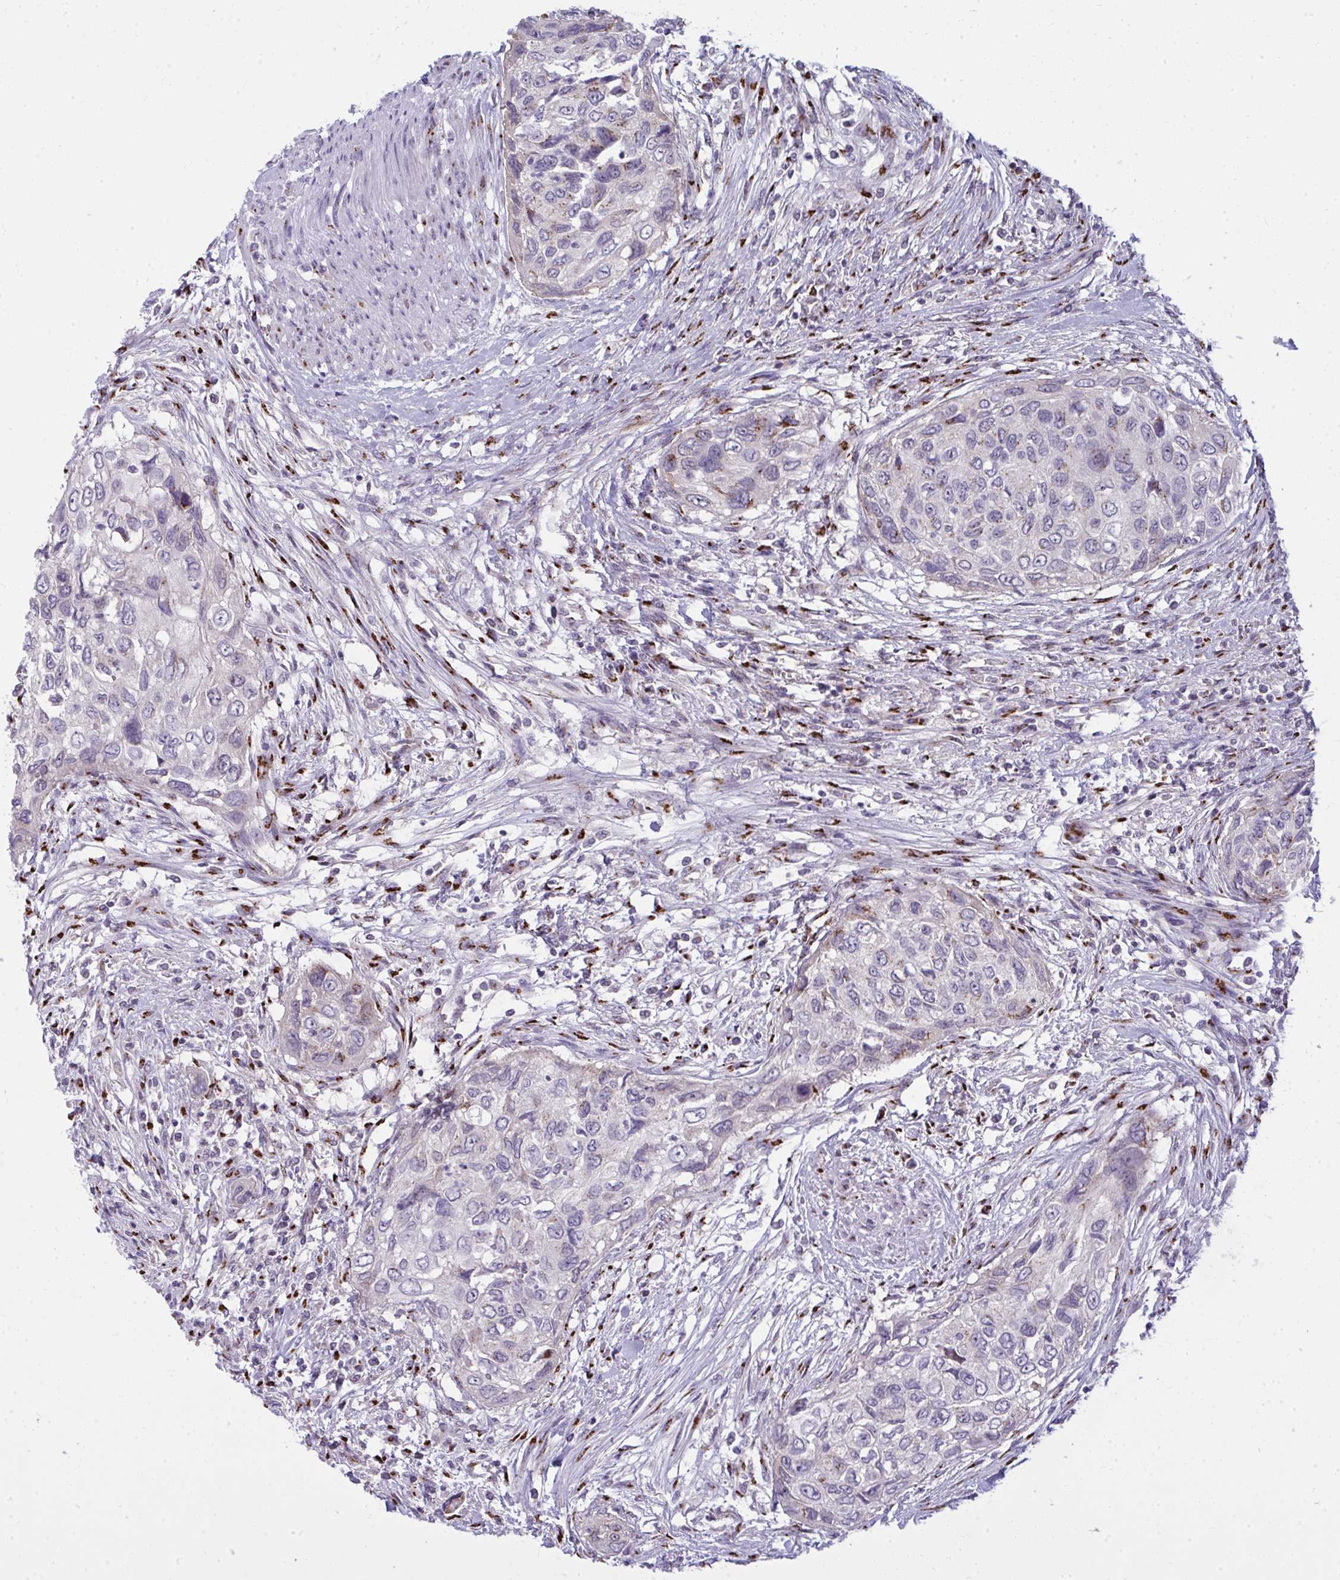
{"staining": {"intensity": "moderate", "quantity": "<25%", "location": "cytoplasmic/membranous"}, "tissue": "urothelial cancer", "cell_type": "Tumor cells", "image_type": "cancer", "snomed": [{"axis": "morphology", "description": "Urothelial carcinoma, High grade"}, {"axis": "topography", "description": "Urinary bladder"}], "caption": "DAB immunohistochemical staining of human urothelial carcinoma (high-grade) demonstrates moderate cytoplasmic/membranous protein staining in approximately <25% of tumor cells. (IHC, brightfield microscopy, high magnification).", "gene": "DTX4", "patient": {"sex": "female", "age": 60}}